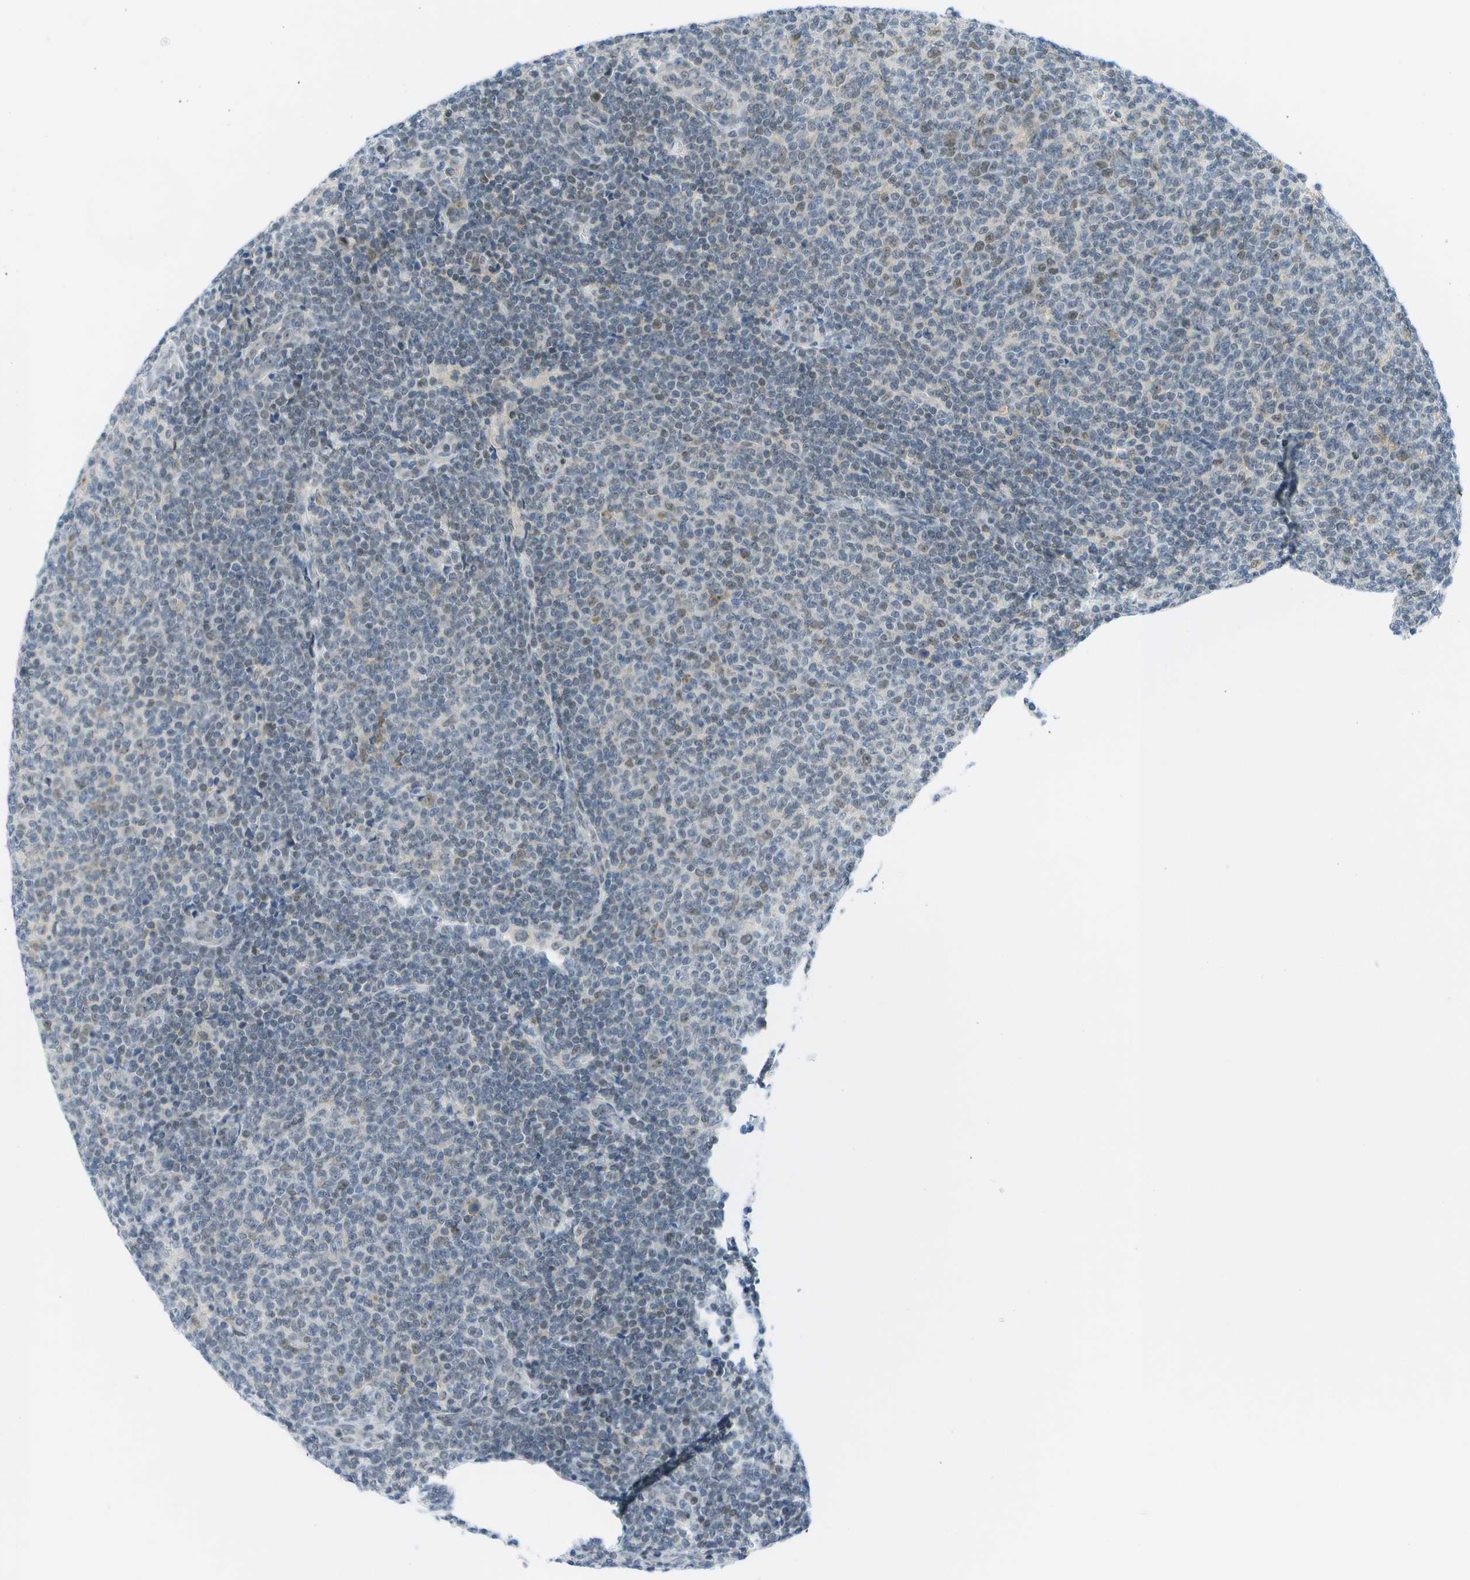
{"staining": {"intensity": "weak", "quantity": "<25%", "location": "nuclear"}, "tissue": "lymphoma", "cell_type": "Tumor cells", "image_type": "cancer", "snomed": [{"axis": "morphology", "description": "Malignant lymphoma, non-Hodgkin's type, Low grade"}, {"axis": "topography", "description": "Lymph node"}], "caption": "High magnification brightfield microscopy of malignant lymphoma, non-Hodgkin's type (low-grade) stained with DAB (3,3'-diaminobenzidine) (brown) and counterstained with hematoxylin (blue): tumor cells show no significant positivity.", "gene": "PITHD1", "patient": {"sex": "male", "age": 66}}